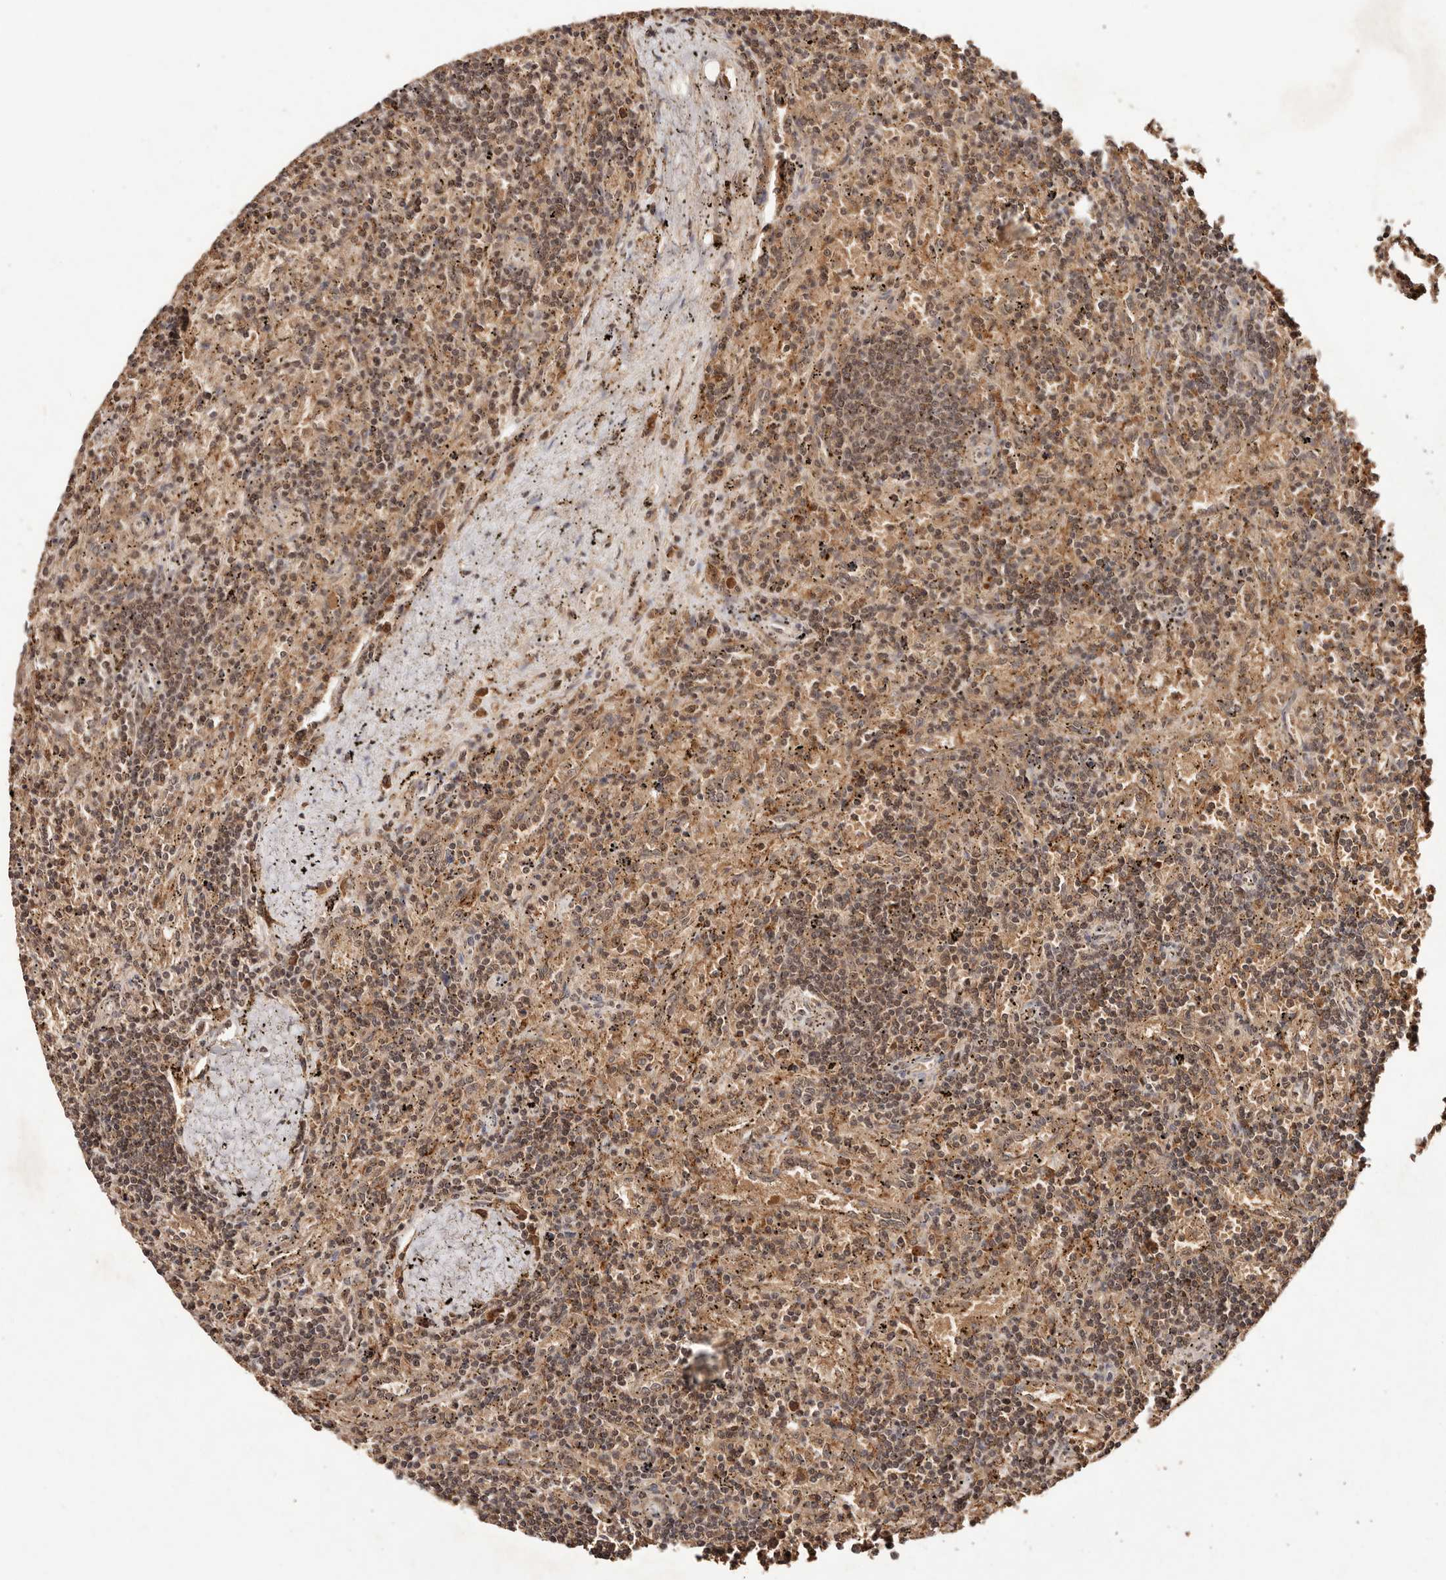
{"staining": {"intensity": "moderate", "quantity": ">75%", "location": "cytoplasmic/membranous,nuclear"}, "tissue": "lymphoma", "cell_type": "Tumor cells", "image_type": "cancer", "snomed": [{"axis": "morphology", "description": "Malignant lymphoma, non-Hodgkin's type, Low grade"}, {"axis": "topography", "description": "Spleen"}], "caption": "Human lymphoma stained with a brown dye shows moderate cytoplasmic/membranous and nuclear positive positivity in approximately >75% of tumor cells.", "gene": "BICRAL", "patient": {"sex": "male", "age": 76}}